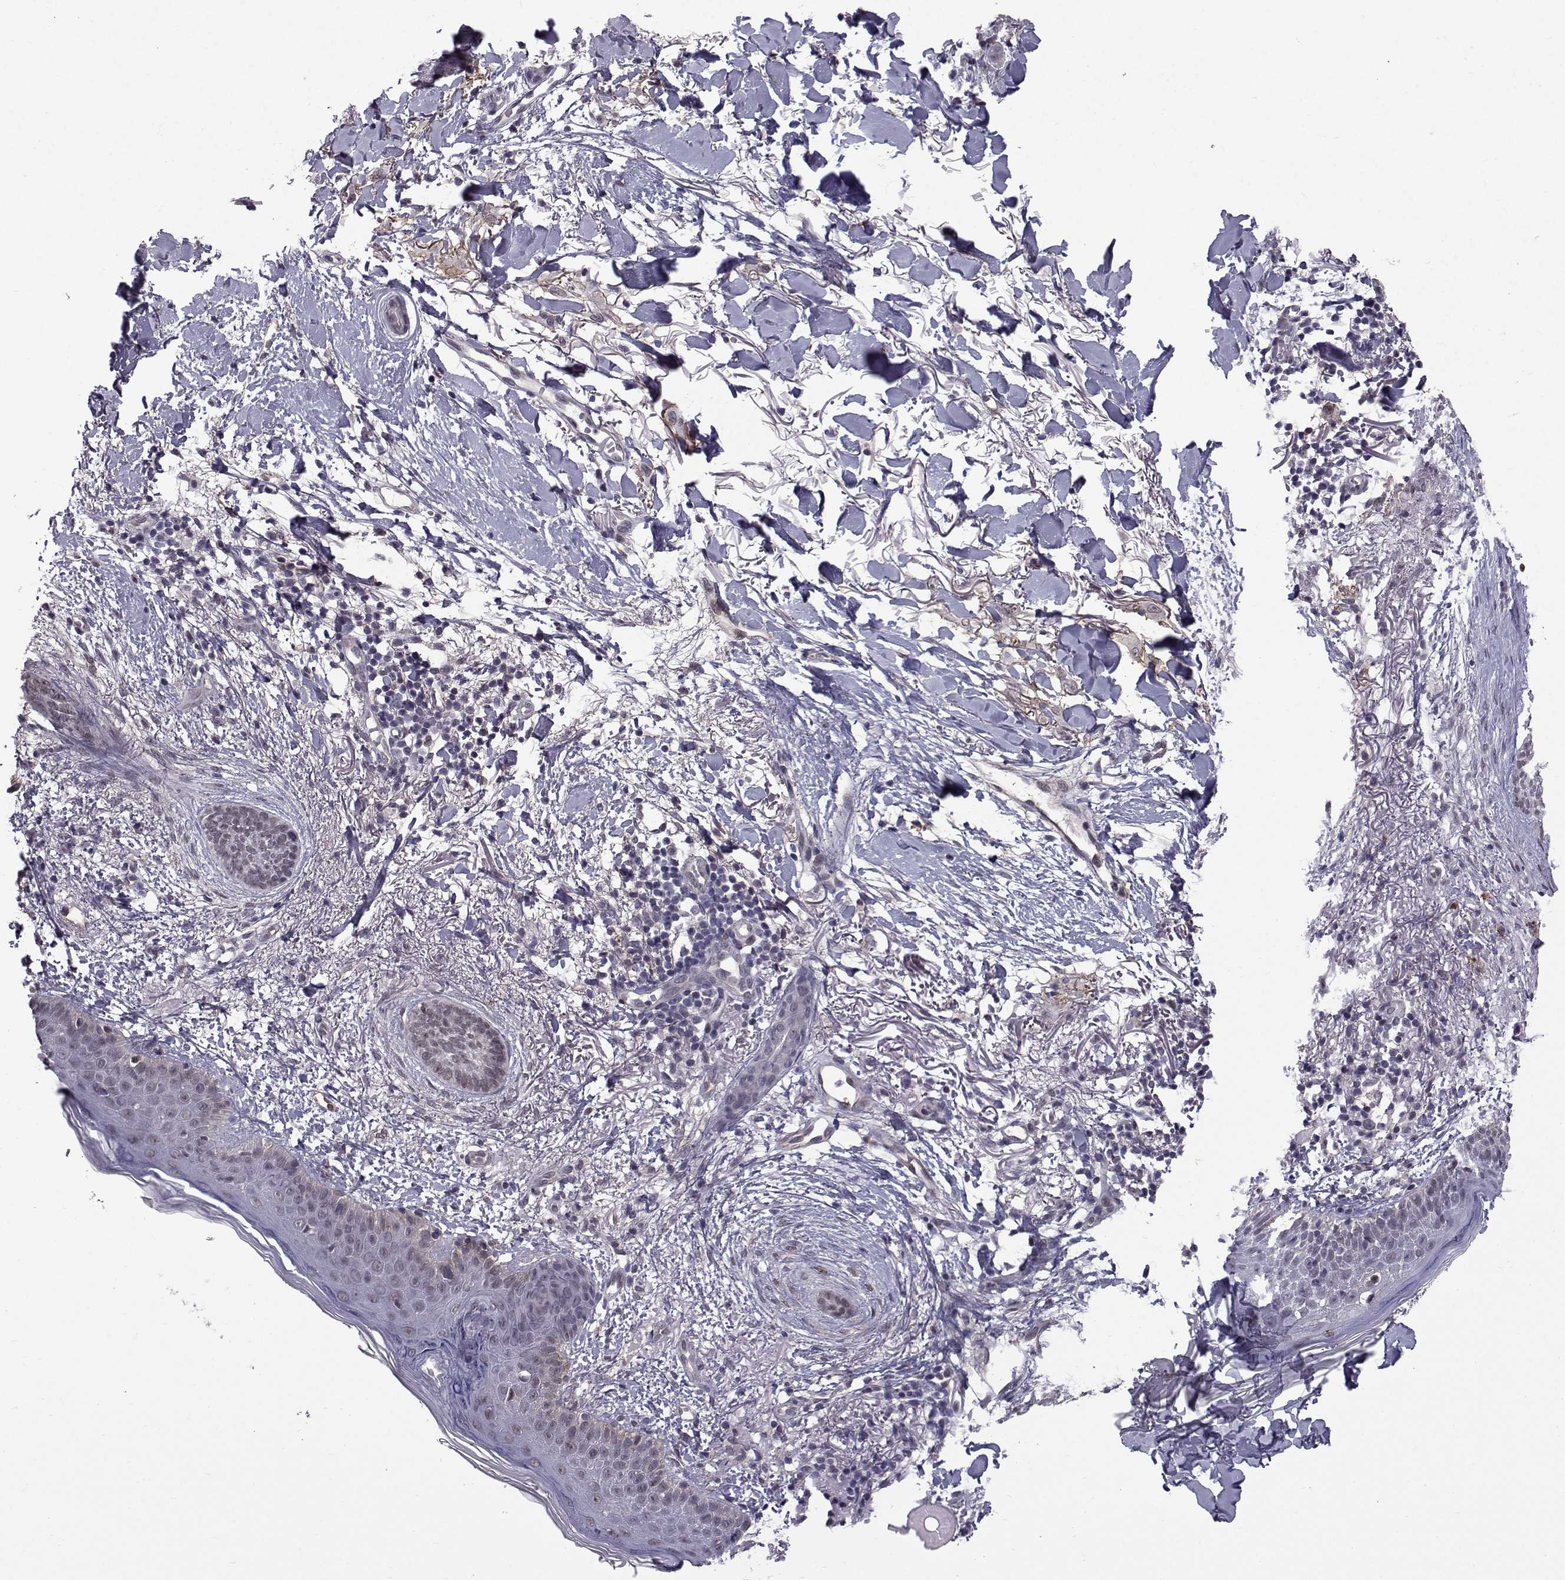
{"staining": {"intensity": "weak", "quantity": "<25%", "location": "nuclear"}, "tissue": "skin cancer", "cell_type": "Tumor cells", "image_type": "cancer", "snomed": [{"axis": "morphology", "description": "Normal tissue, NOS"}, {"axis": "morphology", "description": "Basal cell carcinoma"}, {"axis": "topography", "description": "Skin"}], "caption": "Image shows no protein positivity in tumor cells of basal cell carcinoma (skin) tissue.", "gene": "RBM24", "patient": {"sex": "male", "age": 84}}